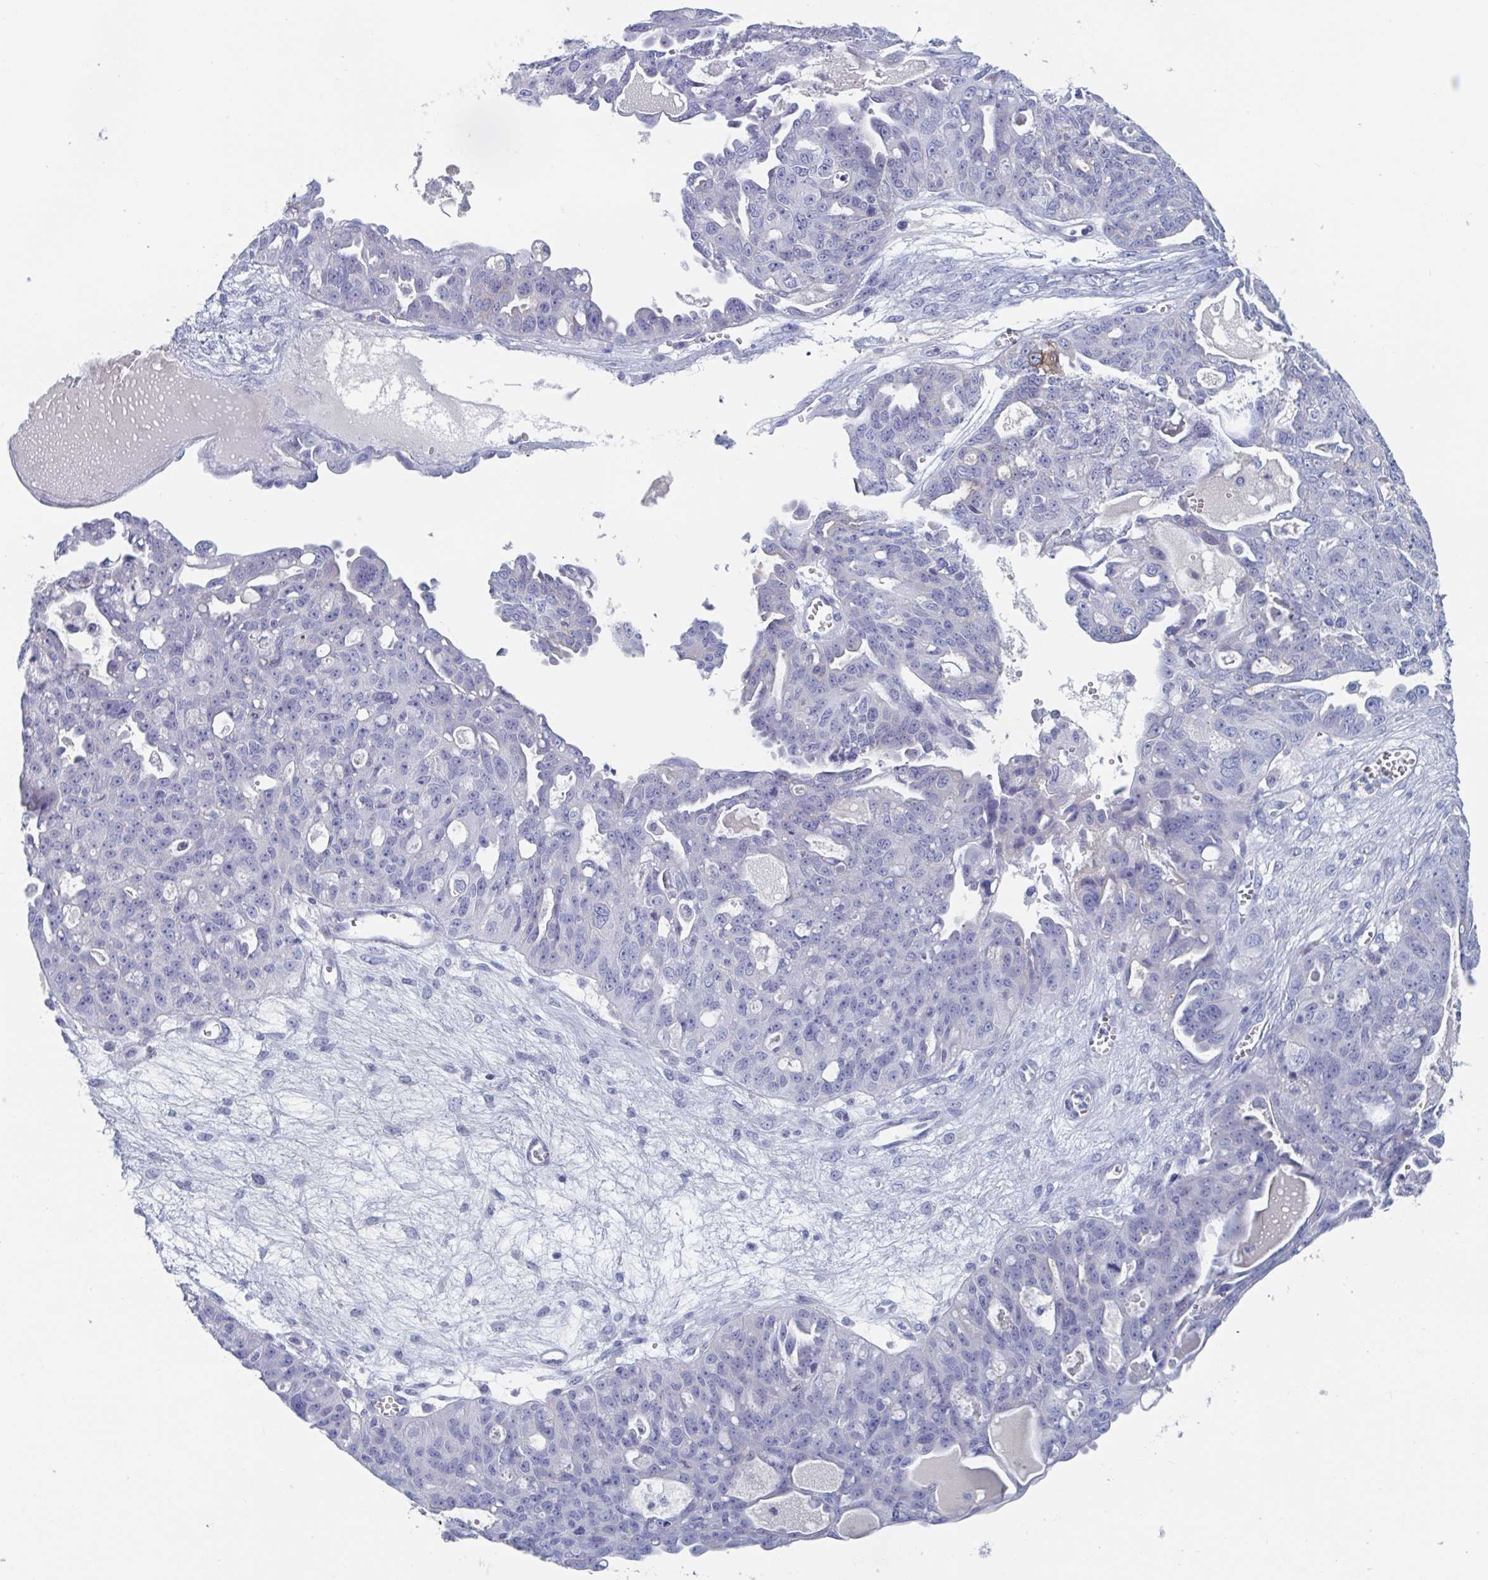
{"staining": {"intensity": "negative", "quantity": "none", "location": "none"}, "tissue": "ovarian cancer", "cell_type": "Tumor cells", "image_type": "cancer", "snomed": [{"axis": "morphology", "description": "Carcinoma, endometroid"}, {"axis": "topography", "description": "Ovary"}], "caption": "This is an immunohistochemistry (IHC) micrograph of human ovarian cancer (endometroid carcinoma). There is no positivity in tumor cells.", "gene": "DPEP3", "patient": {"sex": "female", "age": 70}}